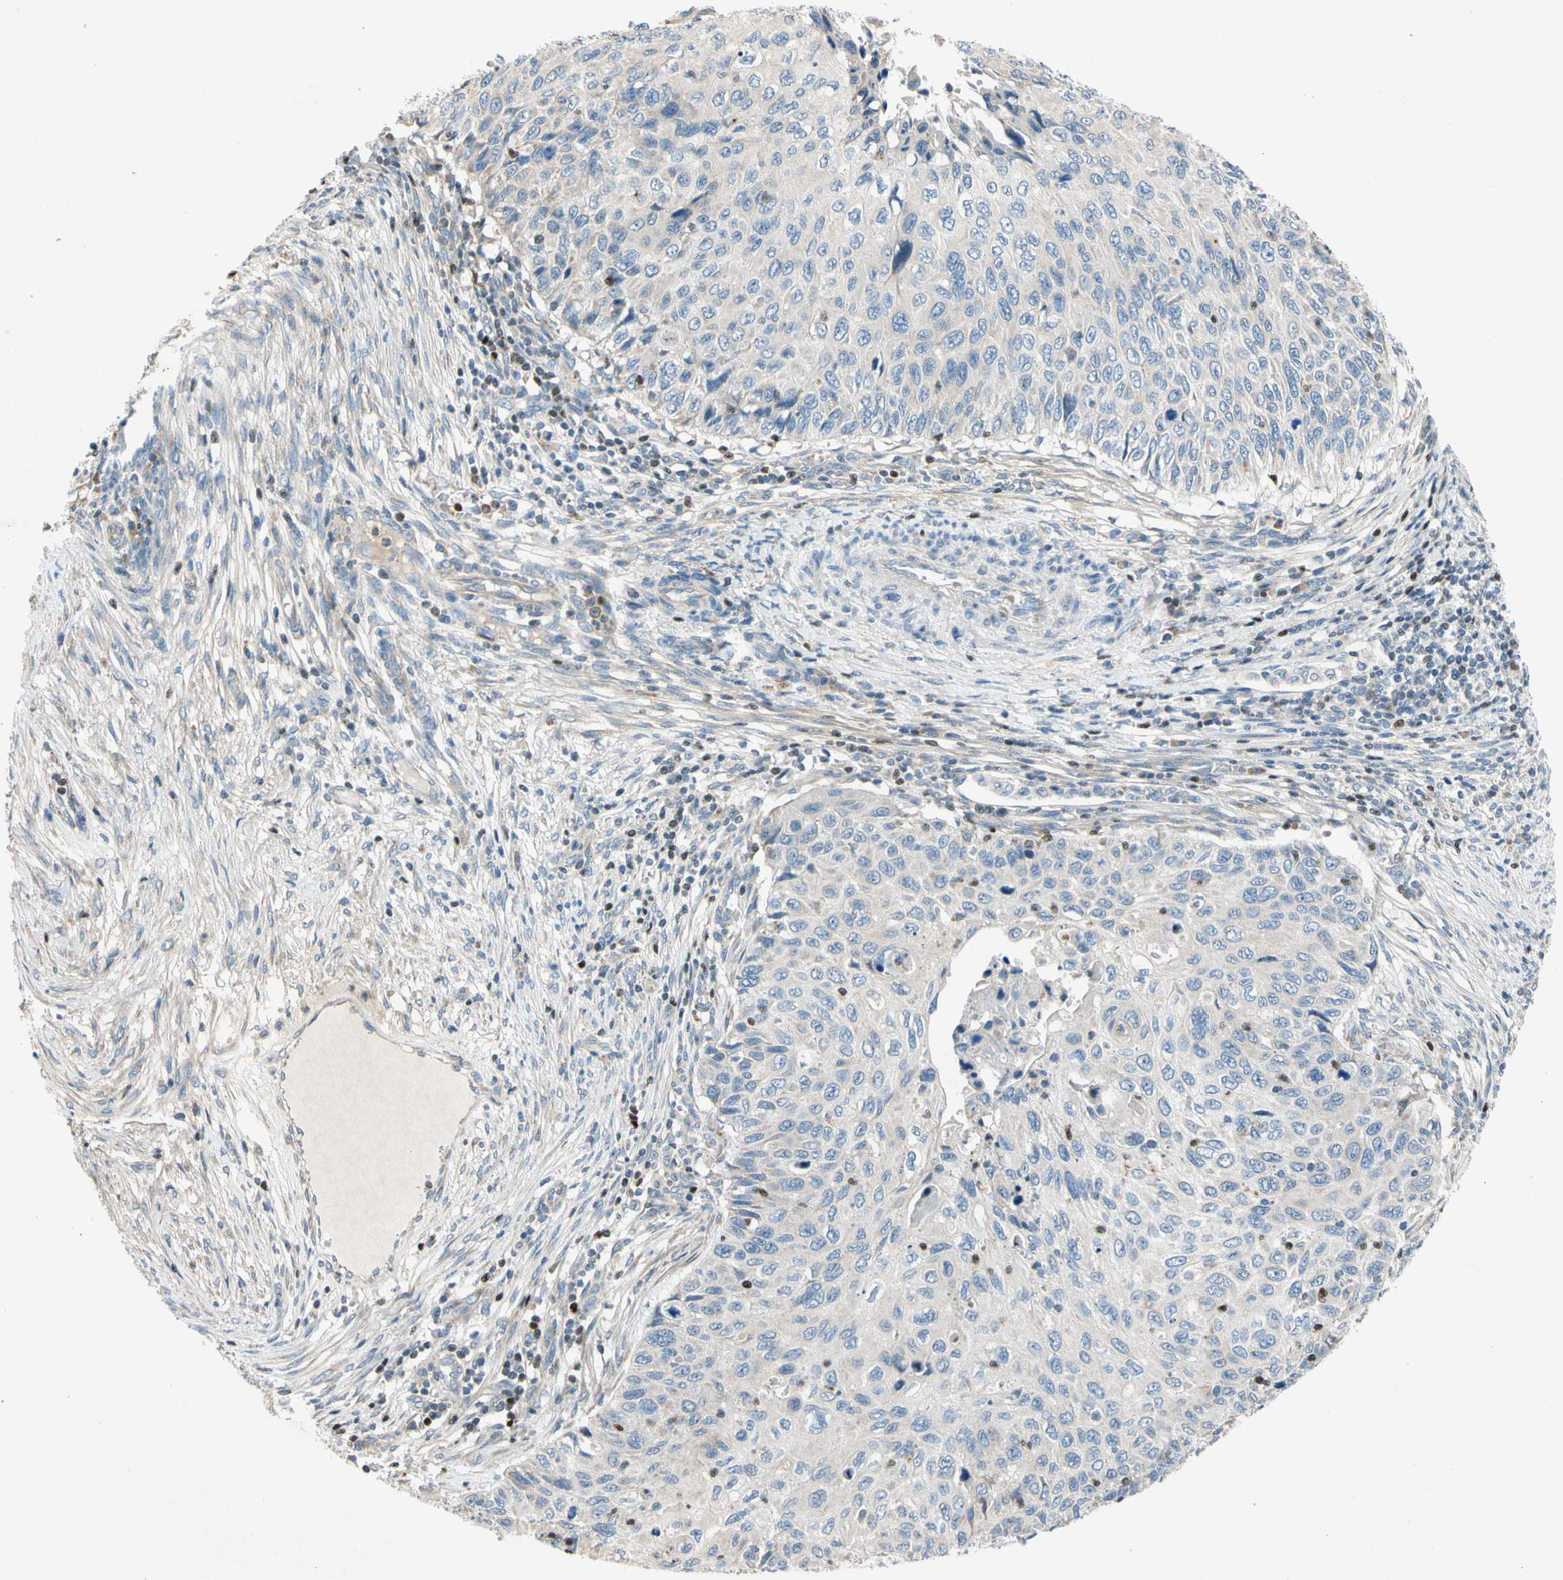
{"staining": {"intensity": "negative", "quantity": "none", "location": "none"}, "tissue": "cervical cancer", "cell_type": "Tumor cells", "image_type": "cancer", "snomed": [{"axis": "morphology", "description": "Squamous cell carcinoma, NOS"}, {"axis": "topography", "description": "Cervix"}], "caption": "Cervical squamous cell carcinoma was stained to show a protein in brown. There is no significant expression in tumor cells. The staining was performed using DAB (3,3'-diaminobenzidine) to visualize the protein expression in brown, while the nuclei were stained in blue with hematoxylin (Magnification: 20x).", "gene": "TBX21", "patient": {"sex": "female", "age": 70}}